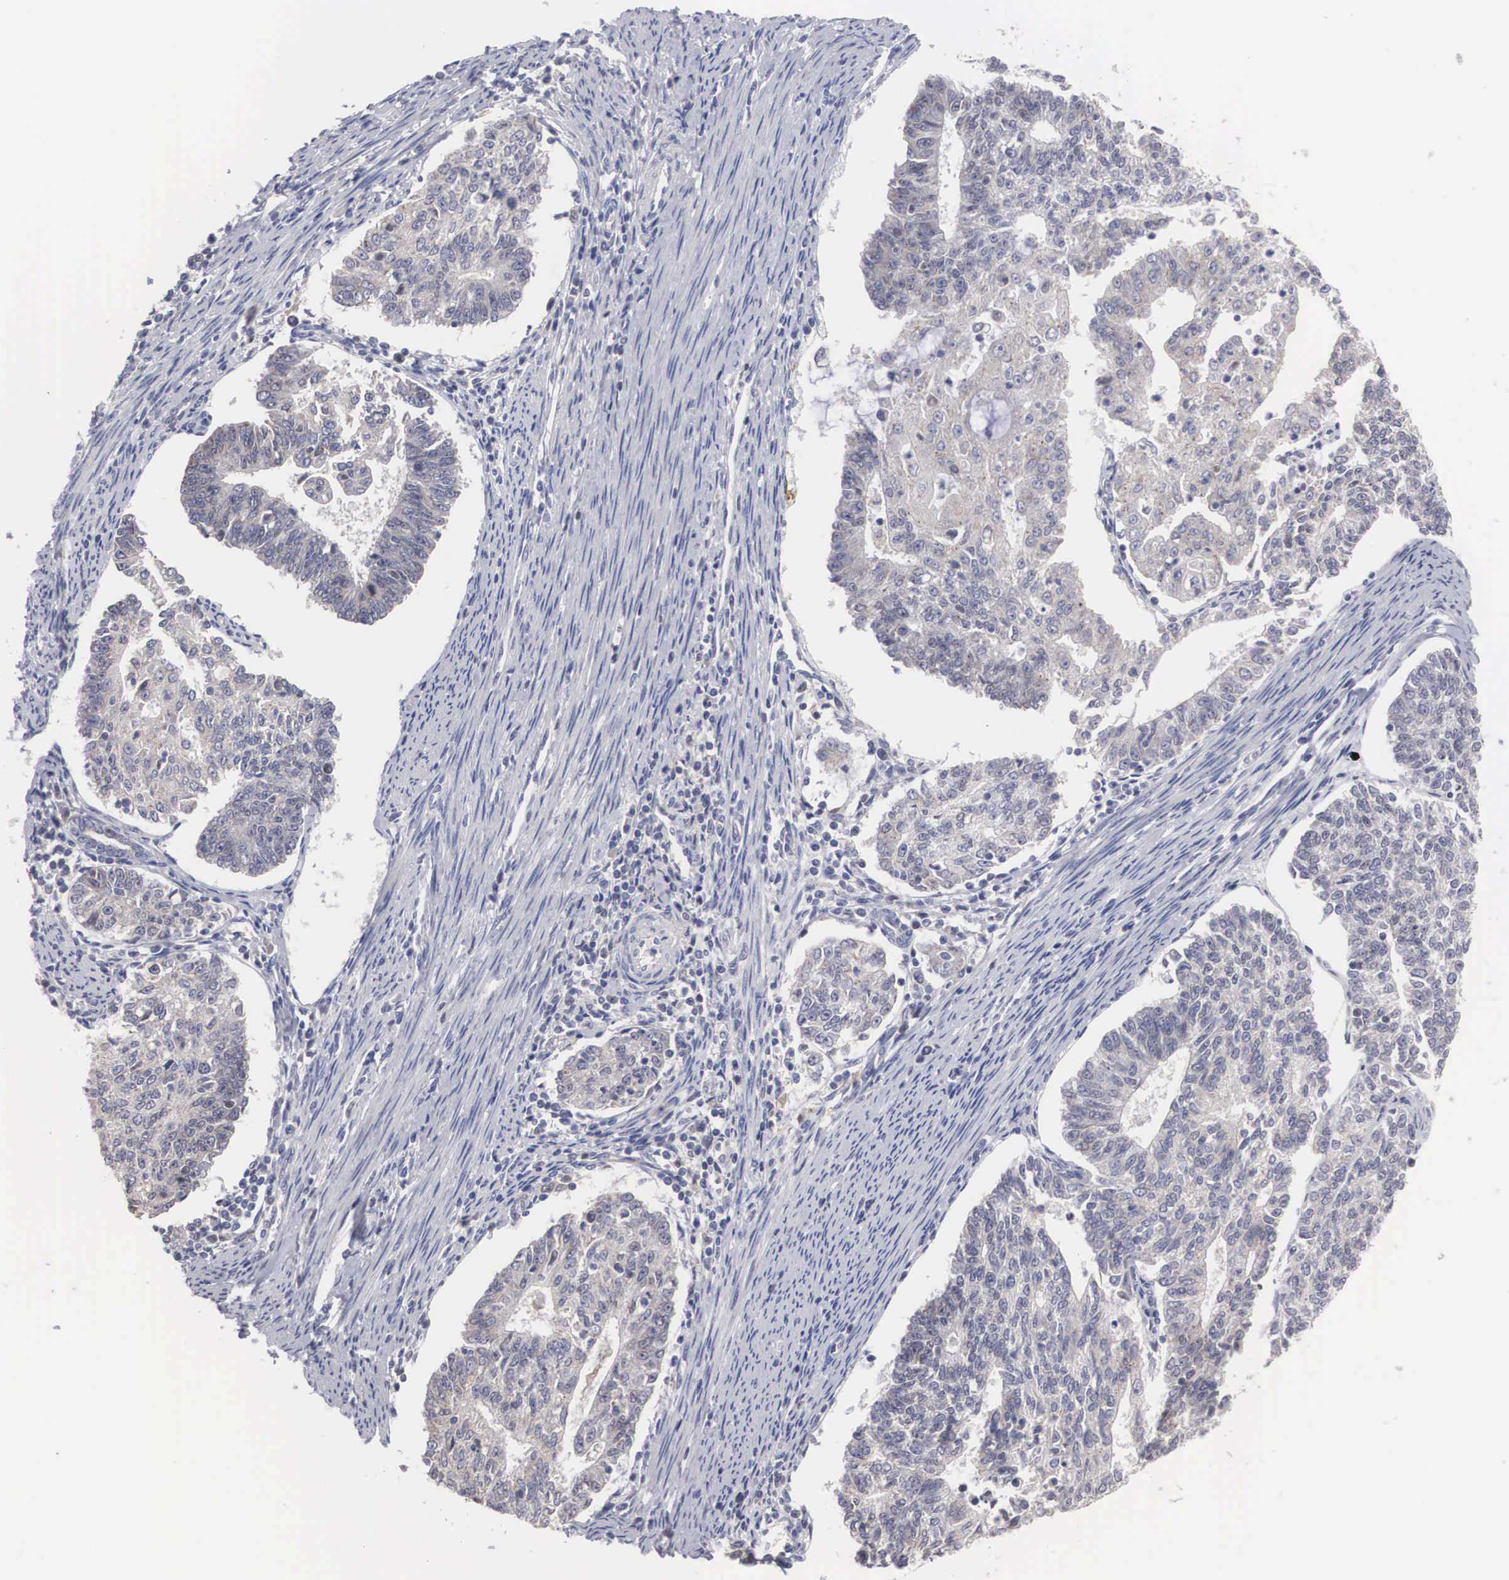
{"staining": {"intensity": "negative", "quantity": "none", "location": "none"}, "tissue": "endometrial cancer", "cell_type": "Tumor cells", "image_type": "cancer", "snomed": [{"axis": "morphology", "description": "Adenocarcinoma, NOS"}, {"axis": "topography", "description": "Endometrium"}], "caption": "Tumor cells show no significant staining in adenocarcinoma (endometrial).", "gene": "HMOX1", "patient": {"sex": "female", "age": 56}}